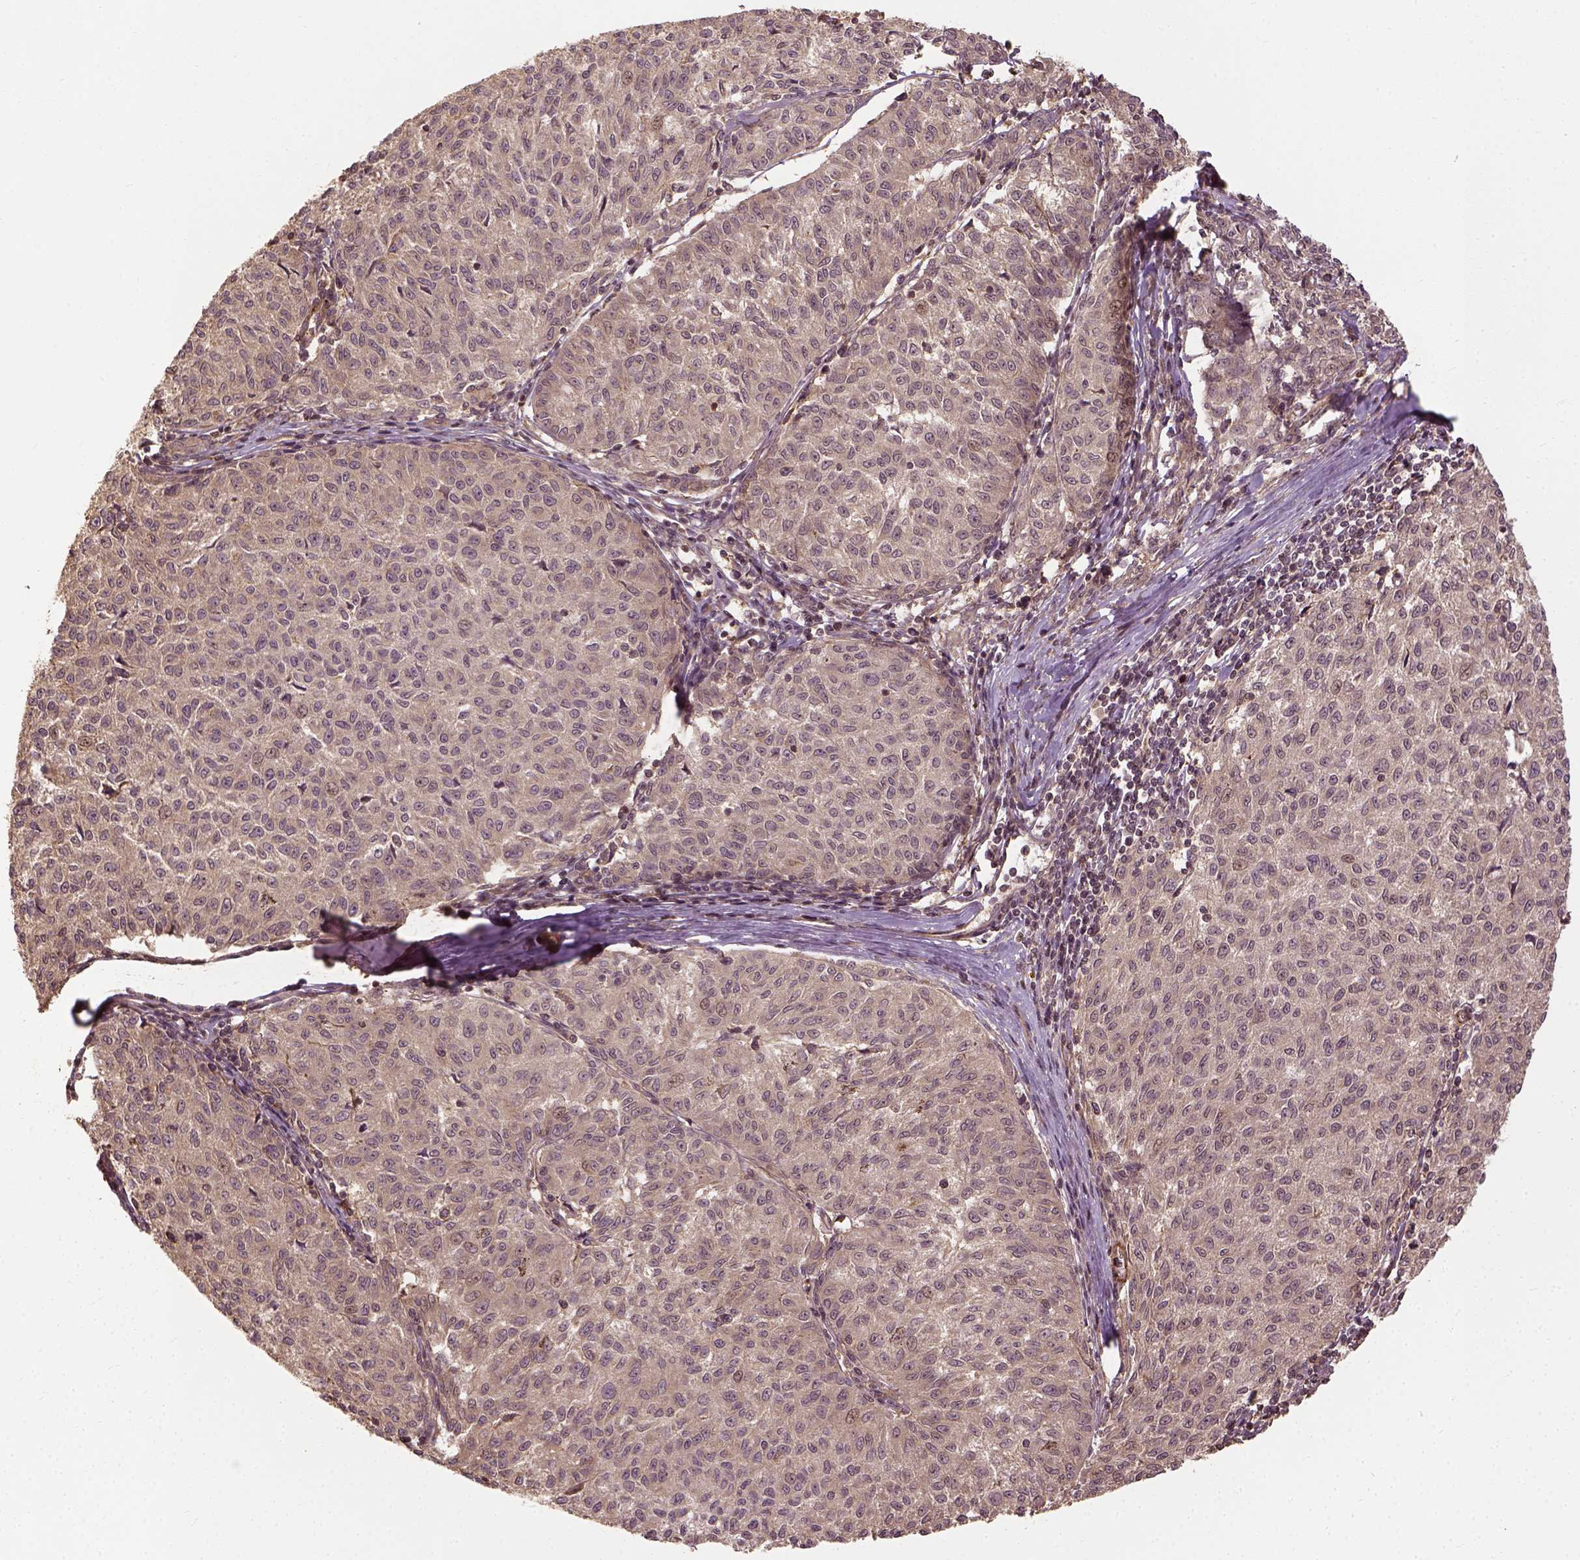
{"staining": {"intensity": "negative", "quantity": "none", "location": "none"}, "tissue": "melanoma", "cell_type": "Tumor cells", "image_type": "cancer", "snomed": [{"axis": "morphology", "description": "Malignant melanoma, NOS"}, {"axis": "topography", "description": "Skin"}], "caption": "A high-resolution image shows immunohistochemistry (IHC) staining of malignant melanoma, which demonstrates no significant expression in tumor cells.", "gene": "VEGFA", "patient": {"sex": "female", "age": 72}}